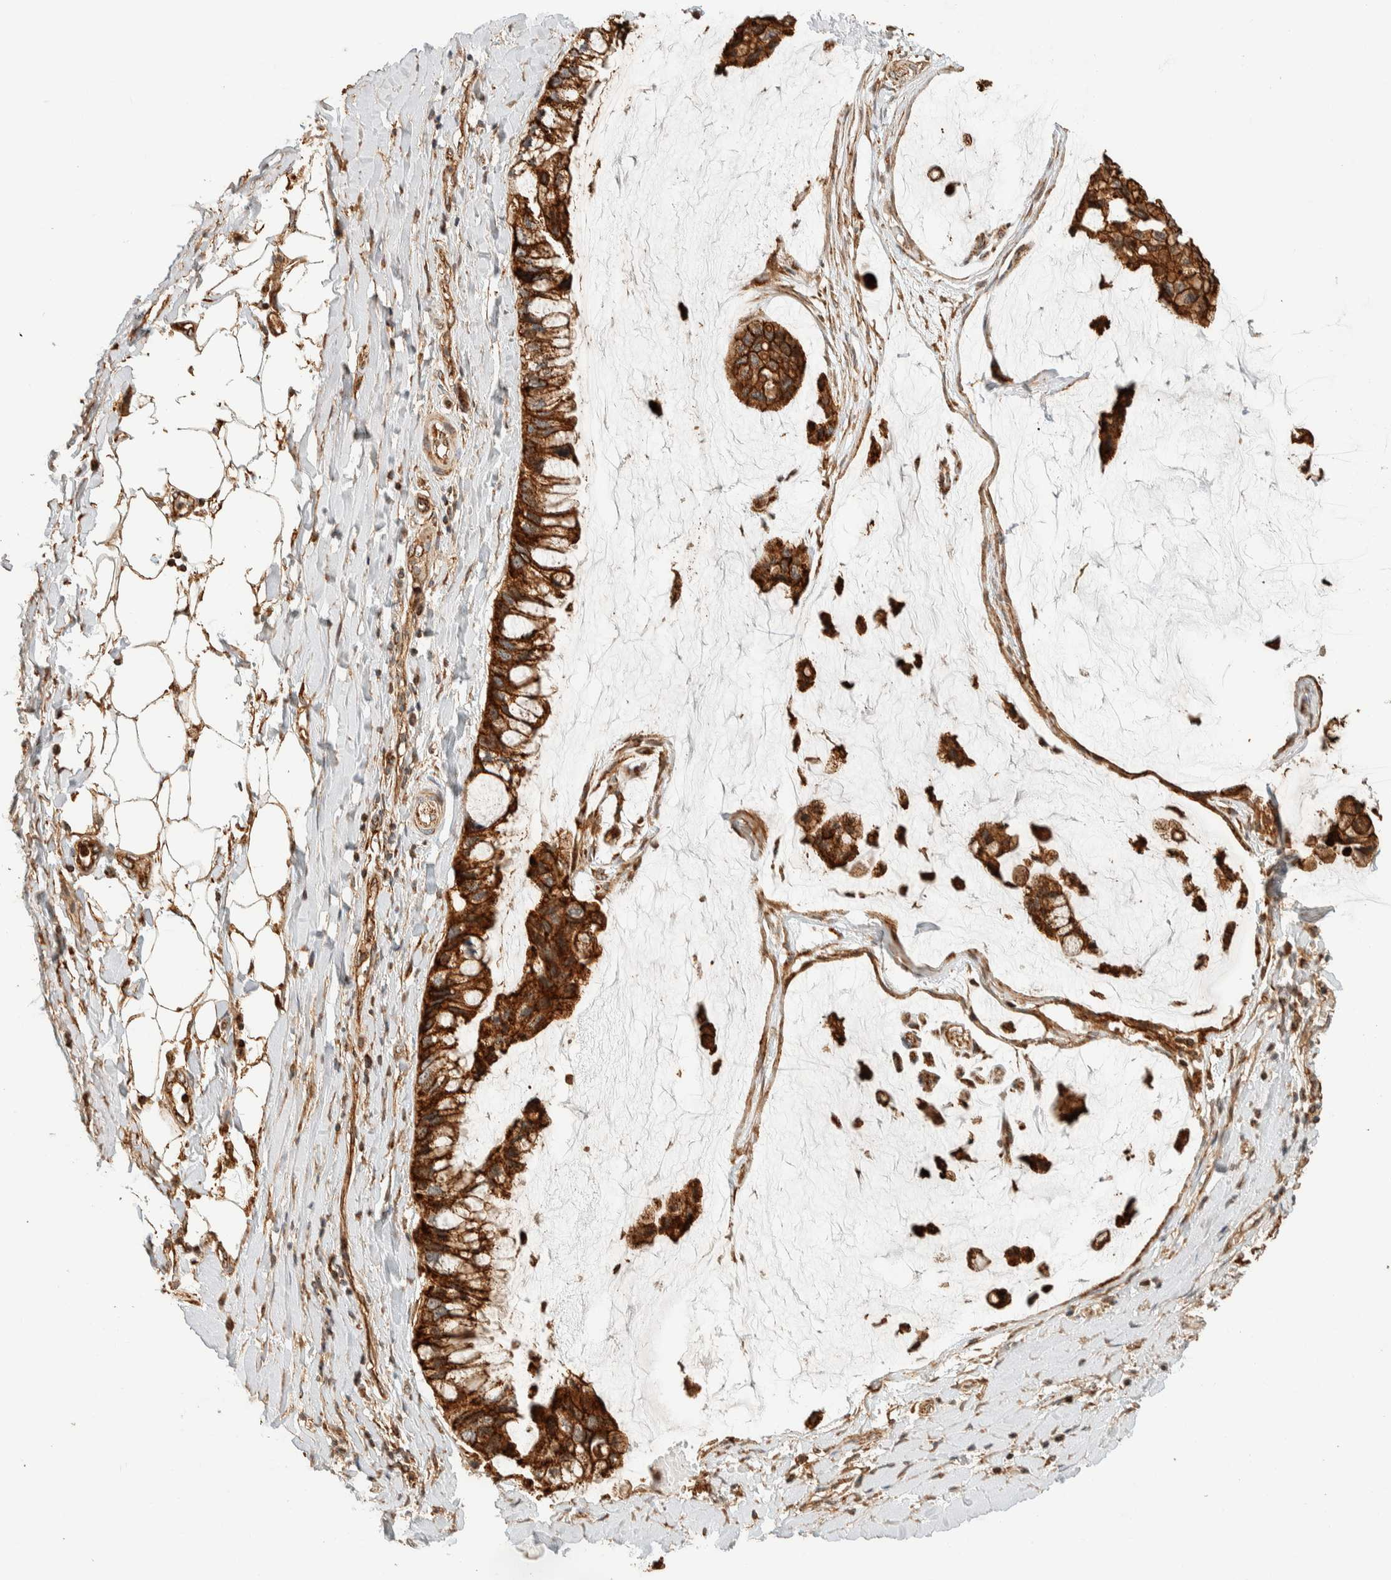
{"staining": {"intensity": "strong", "quantity": ">75%", "location": "cytoplasmic/membranous"}, "tissue": "ovarian cancer", "cell_type": "Tumor cells", "image_type": "cancer", "snomed": [{"axis": "morphology", "description": "Cystadenocarcinoma, mucinous, NOS"}, {"axis": "topography", "description": "Ovary"}], "caption": "A high-resolution image shows immunohistochemistry staining of ovarian mucinous cystadenocarcinoma, which demonstrates strong cytoplasmic/membranous expression in approximately >75% of tumor cells. (IHC, brightfield microscopy, high magnification).", "gene": "KIF9", "patient": {"sex": "female", "age": 39}}